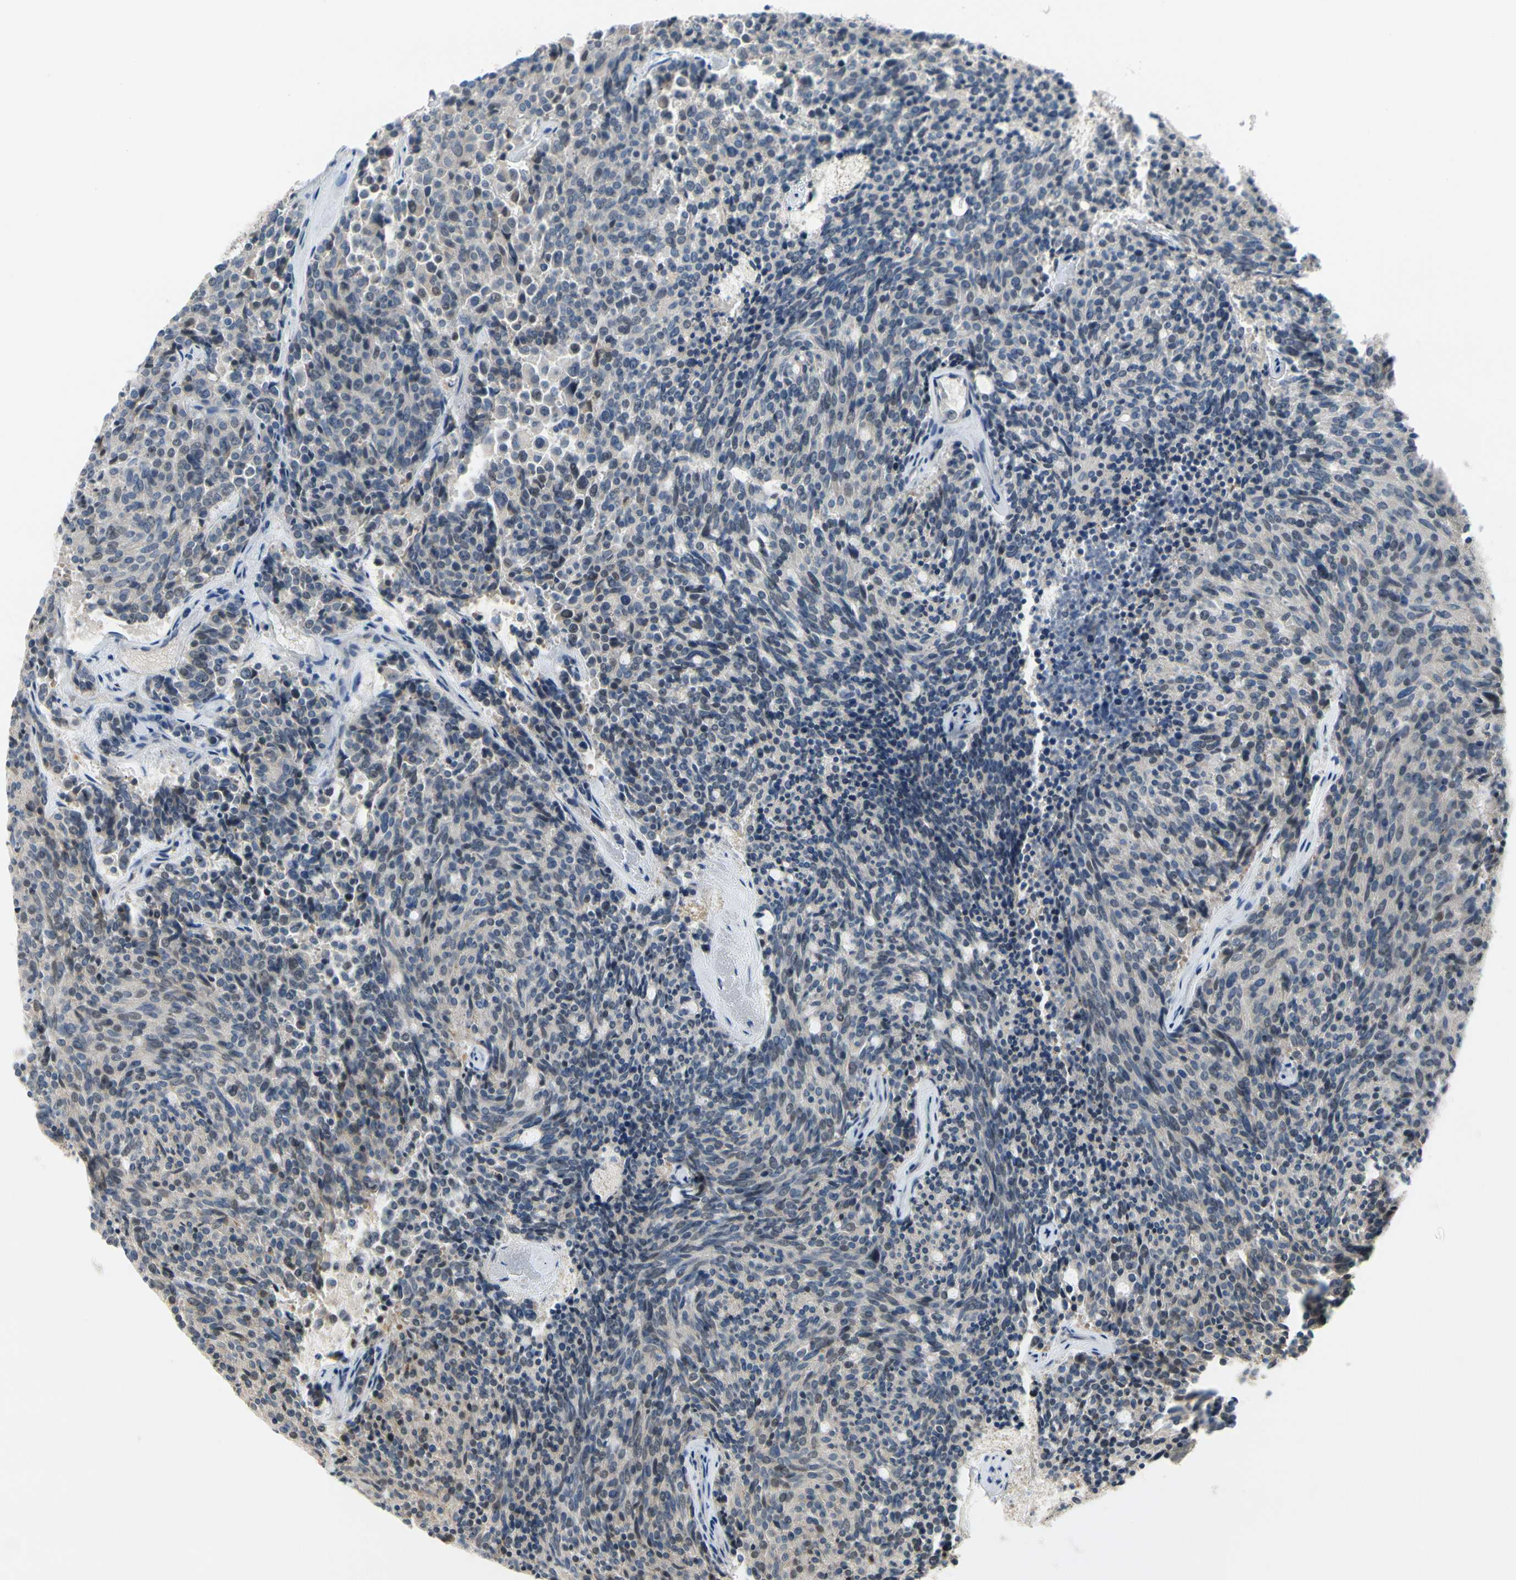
{"staining": {"intensity": "negative", "quantity": "none", "location": "none"}, "tissue": "carcinoid", "cell_type": "Tumor cells", "image_type": "cancer", "snomed": [{"axis": "morphology", "description": "Carcinoid, malignant, NOS"}, {"axis": "topography", "description": "Pancreas"}], "caption": "The histopathology image reveals no staining of tumor cells in carcinoid (malignant).", "gene": "SLC27A6", "patient": {"sex": "female", "age": 54}}